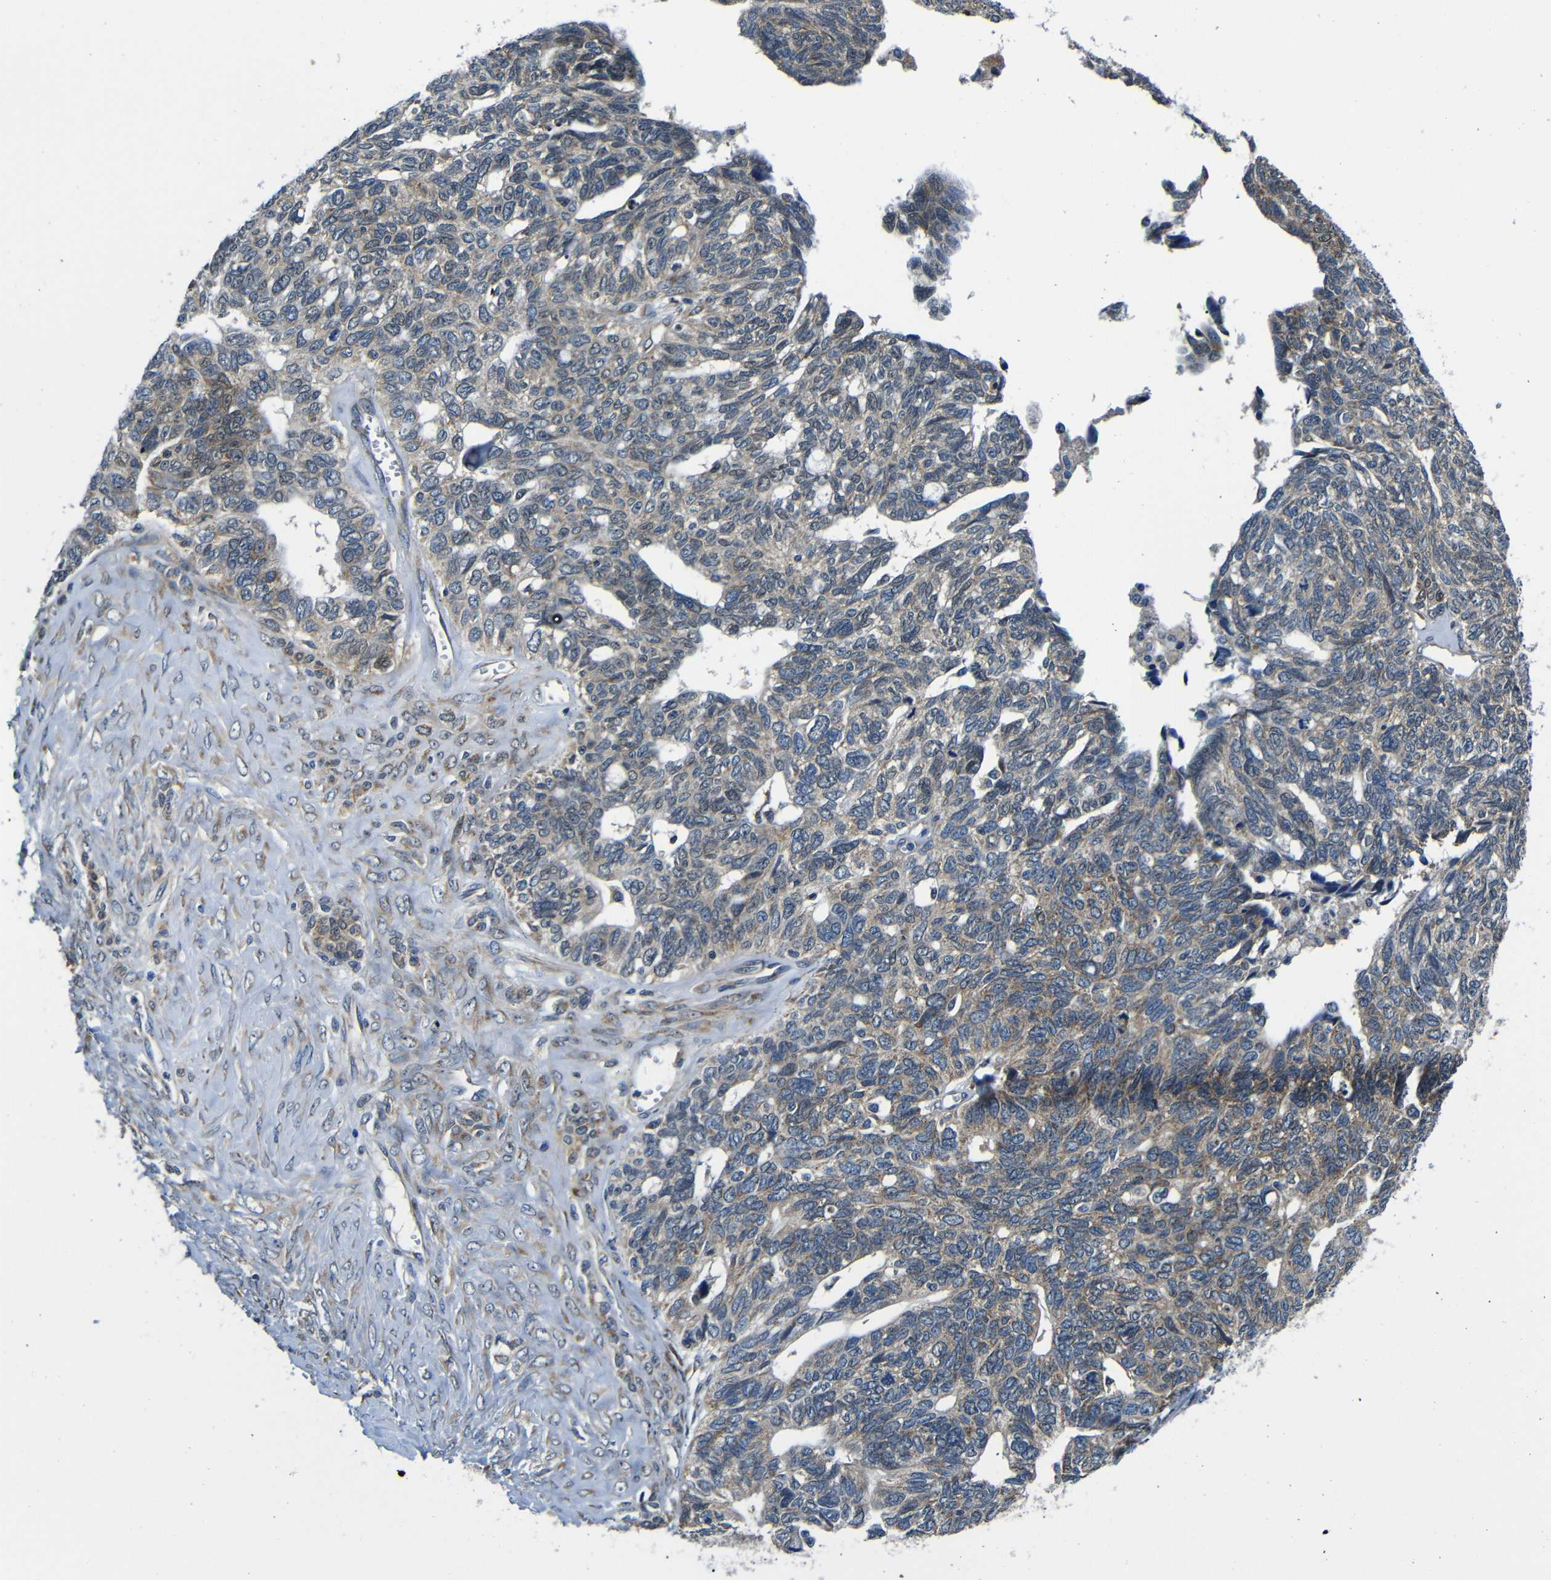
{"staining": {"intensity": "weak", "quantity": ">75%", "location": "cytoplasmic/membranous"}, "tissue": "ovarian cancer", "cell_type": "Tumor cells", "image_type": "cancer", "snomed": [{"axis": "morphology", "description": "Cystadenocarcinoma, serous, NOS"}, {"axis": "topography", "description": "Ovary"}], "caption": "Ovarian cancer stained with immunohistochemistry (IHC) exhibits weak cytoplasmic/membranous staining in approximately >75% of tumor cells.", "gene": "FKBP14", "patient": {"sex": "female", "age": 79}}